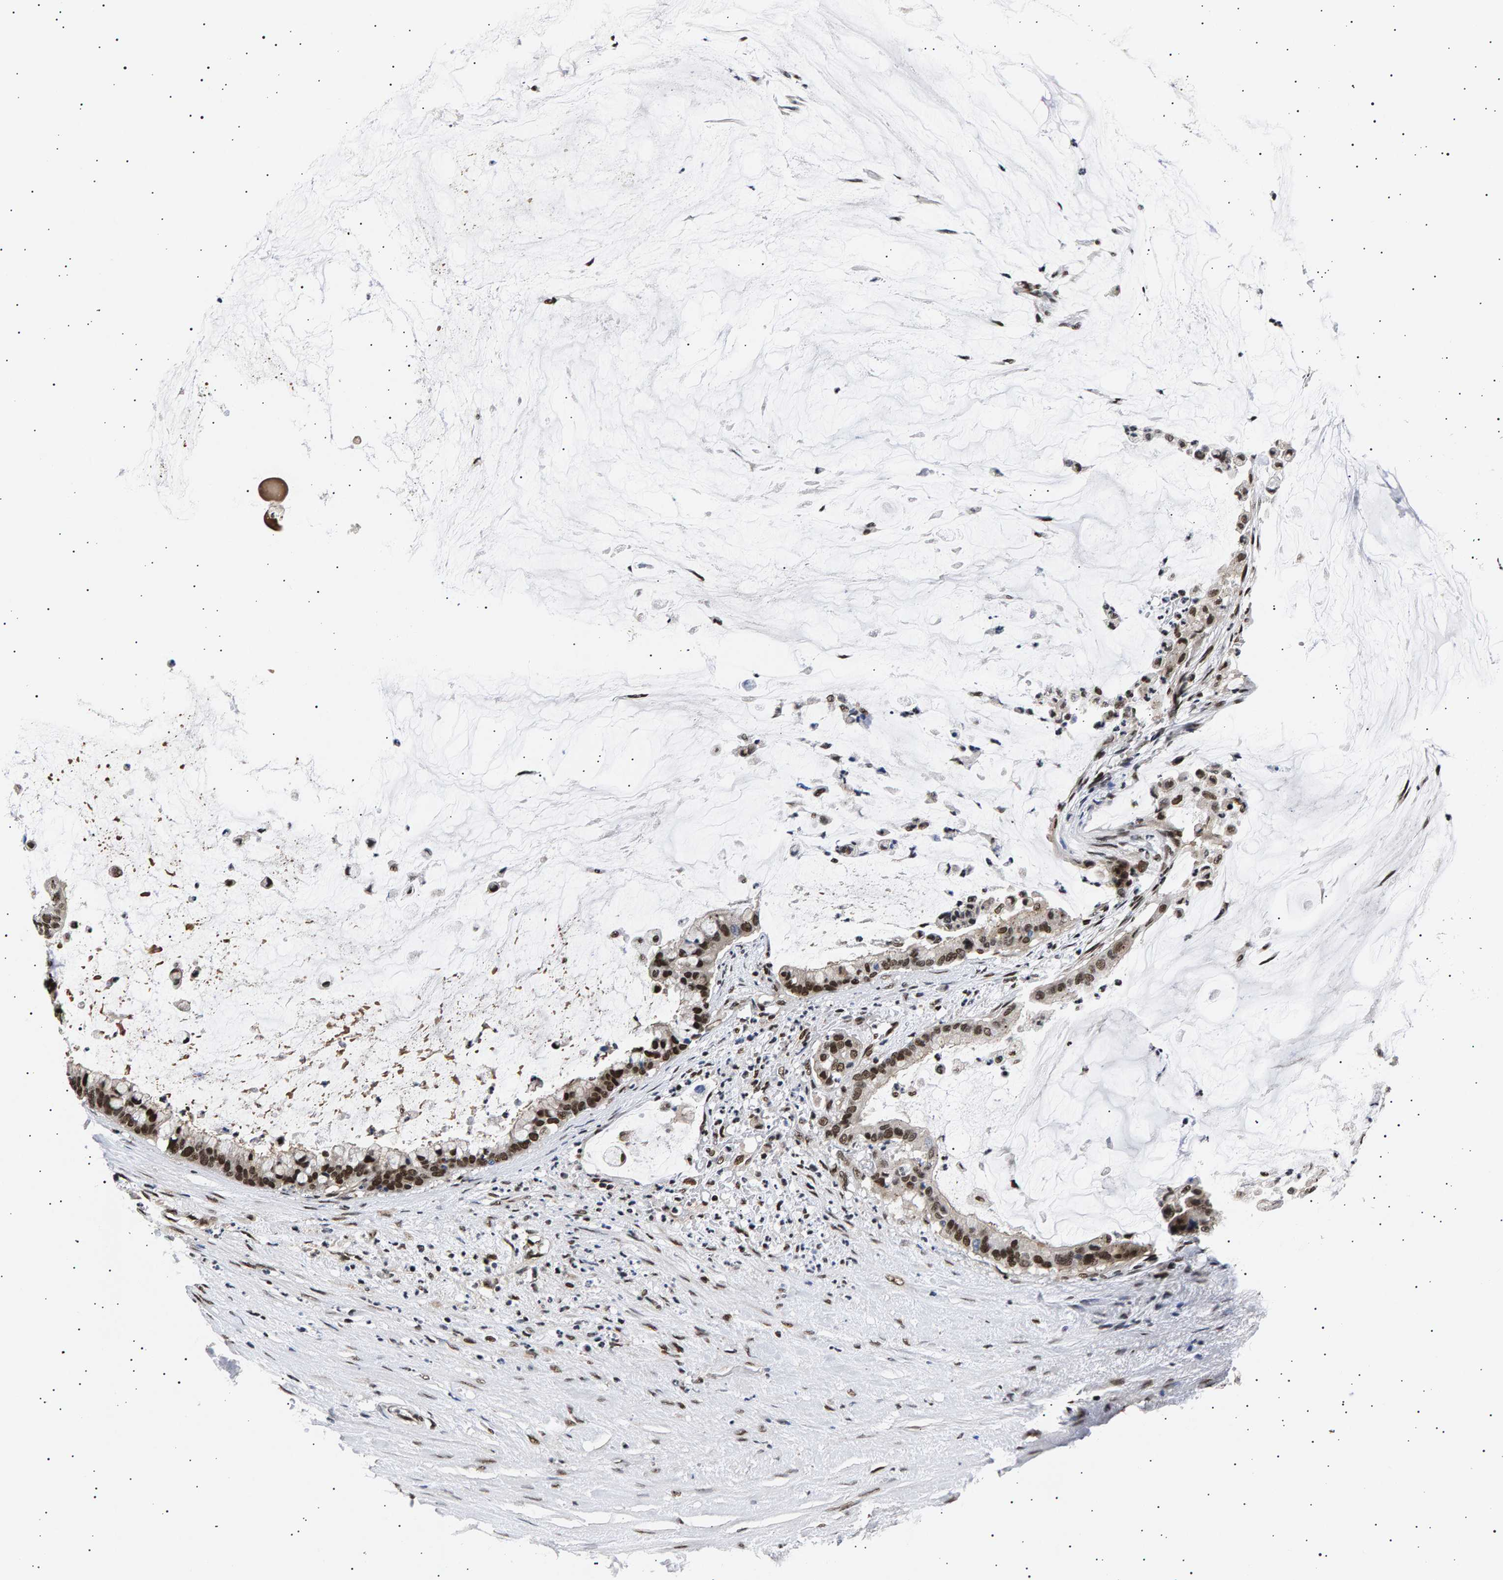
{"staining": {"intensity": "strong", "quantity": ">75%", "location": "nuclear"}, "tissue": "pancreatic cancer", "cell_type": "Tumor cells", "image_type": "cancer", "snomed": [{"axis": "morphology", "description": "Adenocarcinoma, NOS"}, {"axis": "topography", "description": "Pancreas"}], "caption": "Adenocarcinoma (pancreatic) stained with a brown dye shows strong nuclear positive positivity in approximately >75% of tumor cells.", "gene": "ANKRD40", "patient": {"sex": "male", "age": 41}}